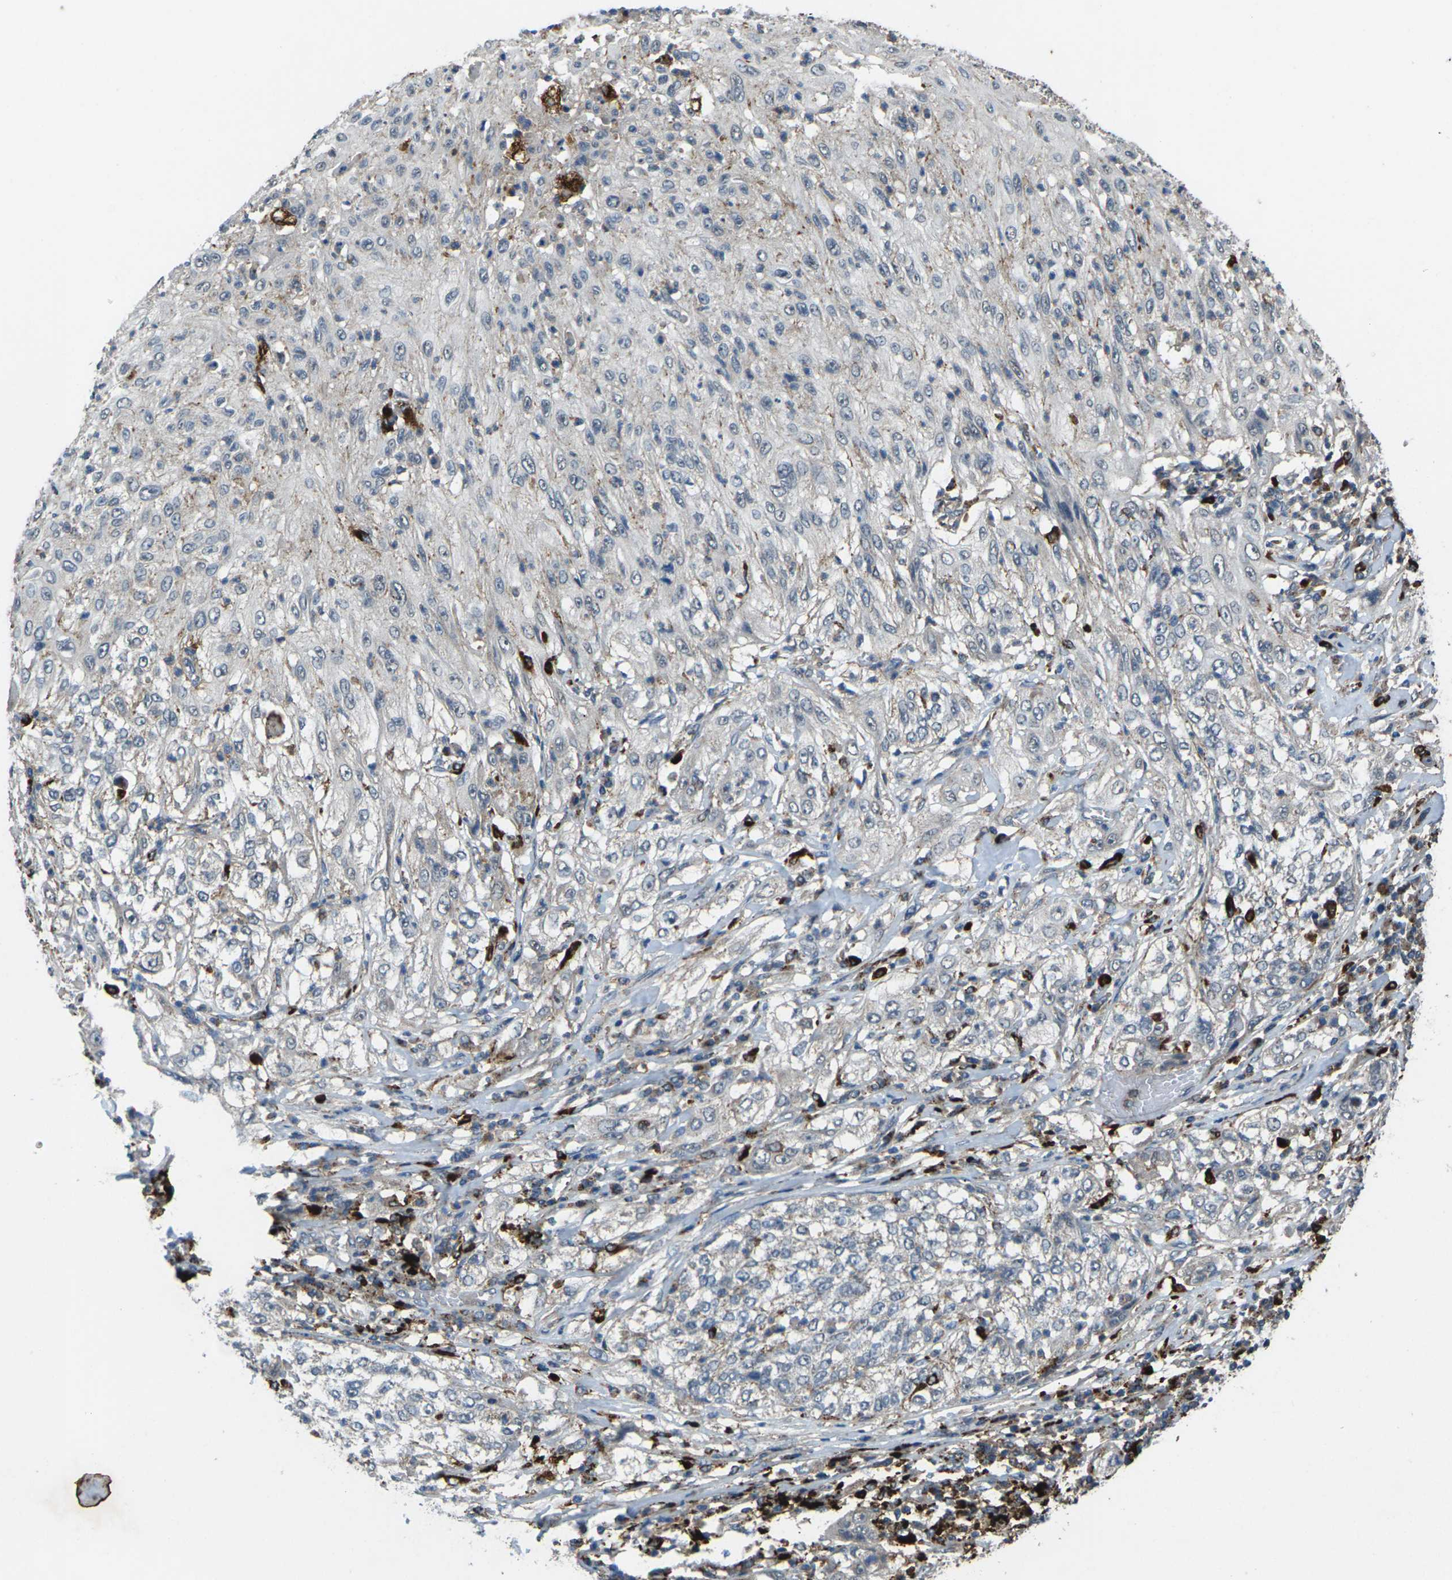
{"staining": {"intensity": "negative", "quantity": "none", "location": "none"}, "tissue": "lung cancer", "cell_type": "Tumor cells", "image_type": "cancer", "snomed": [{"axis": "morphology", "description": "Inflammation, NOS"}, {"axis": "morphology", "description": "Squamous cell carcinoma, NOS"}, {"axis": "topography", "description": "Lymph node"}, {"axis": "topography", "description": "Soft tissue"}, {"axis": "topography", "description": "Lung"}], "caption": "High power microscopy photomicrograph of an IHC micrograph of squamous cell carcinoma (lung), revealing no significant positivity in tumor cells. (DAB (3,3'-diaminobenzidine) IHC, high magnification).", "gene": "SLC31A2", "patient": {"sex": "male", "age": 66}}